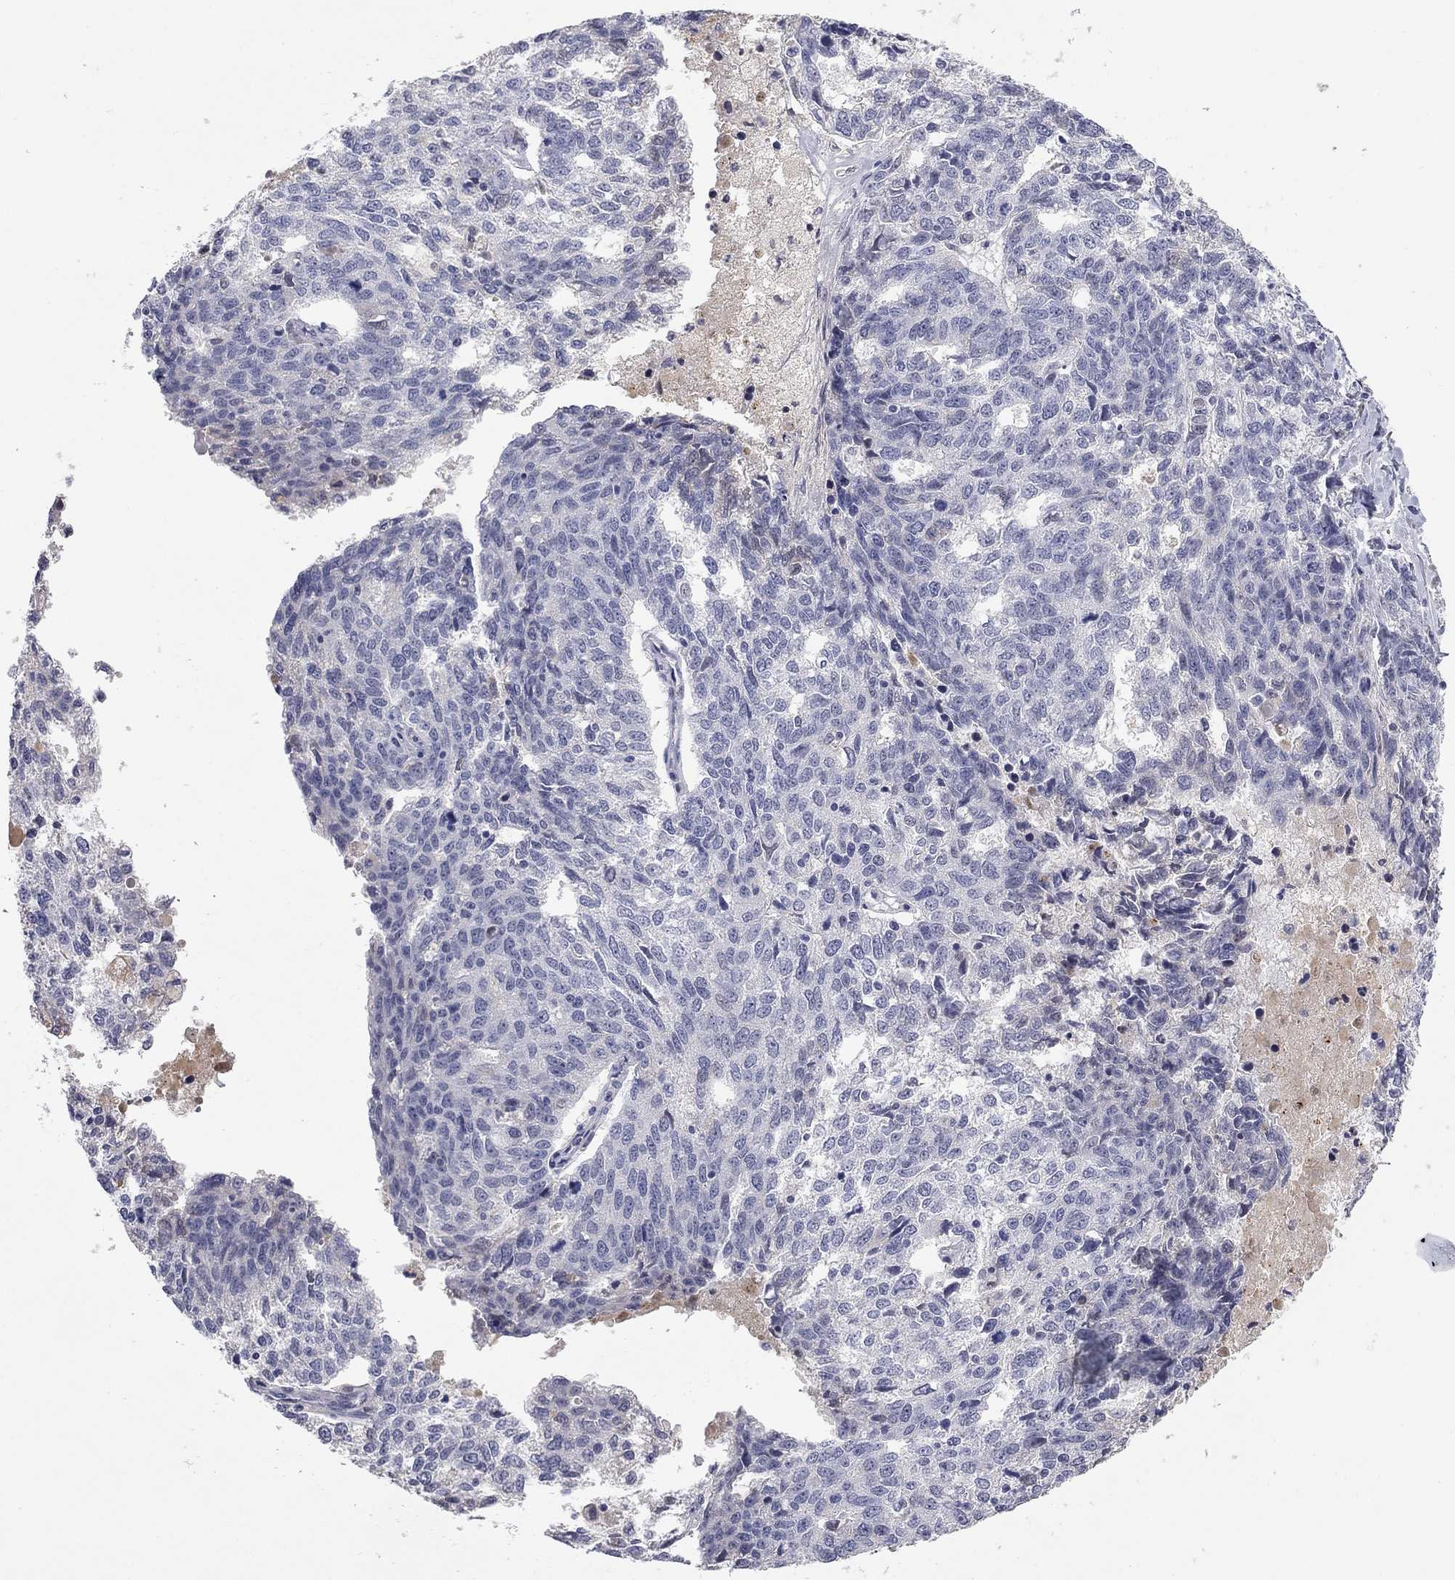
{"staining": {"intensity": "negative", "quantity": "none", "location": "none"}, "tissue": "ovarian cancer", "cell_type": "Tumor cells", "image_type": "cancer", "snomed": [{"axis": "morphology", "description": "Cystadenocarcinoma, serous, NOS"}, {"axis": "topography", "description": "Ovary"}], "caption": "Tumor cells are negative for brown protein staining in ovarian cancer (serous cystadenocarcinoma).", "gene": "SLC51A", "patient": {"sex": "female", "age": 71}}